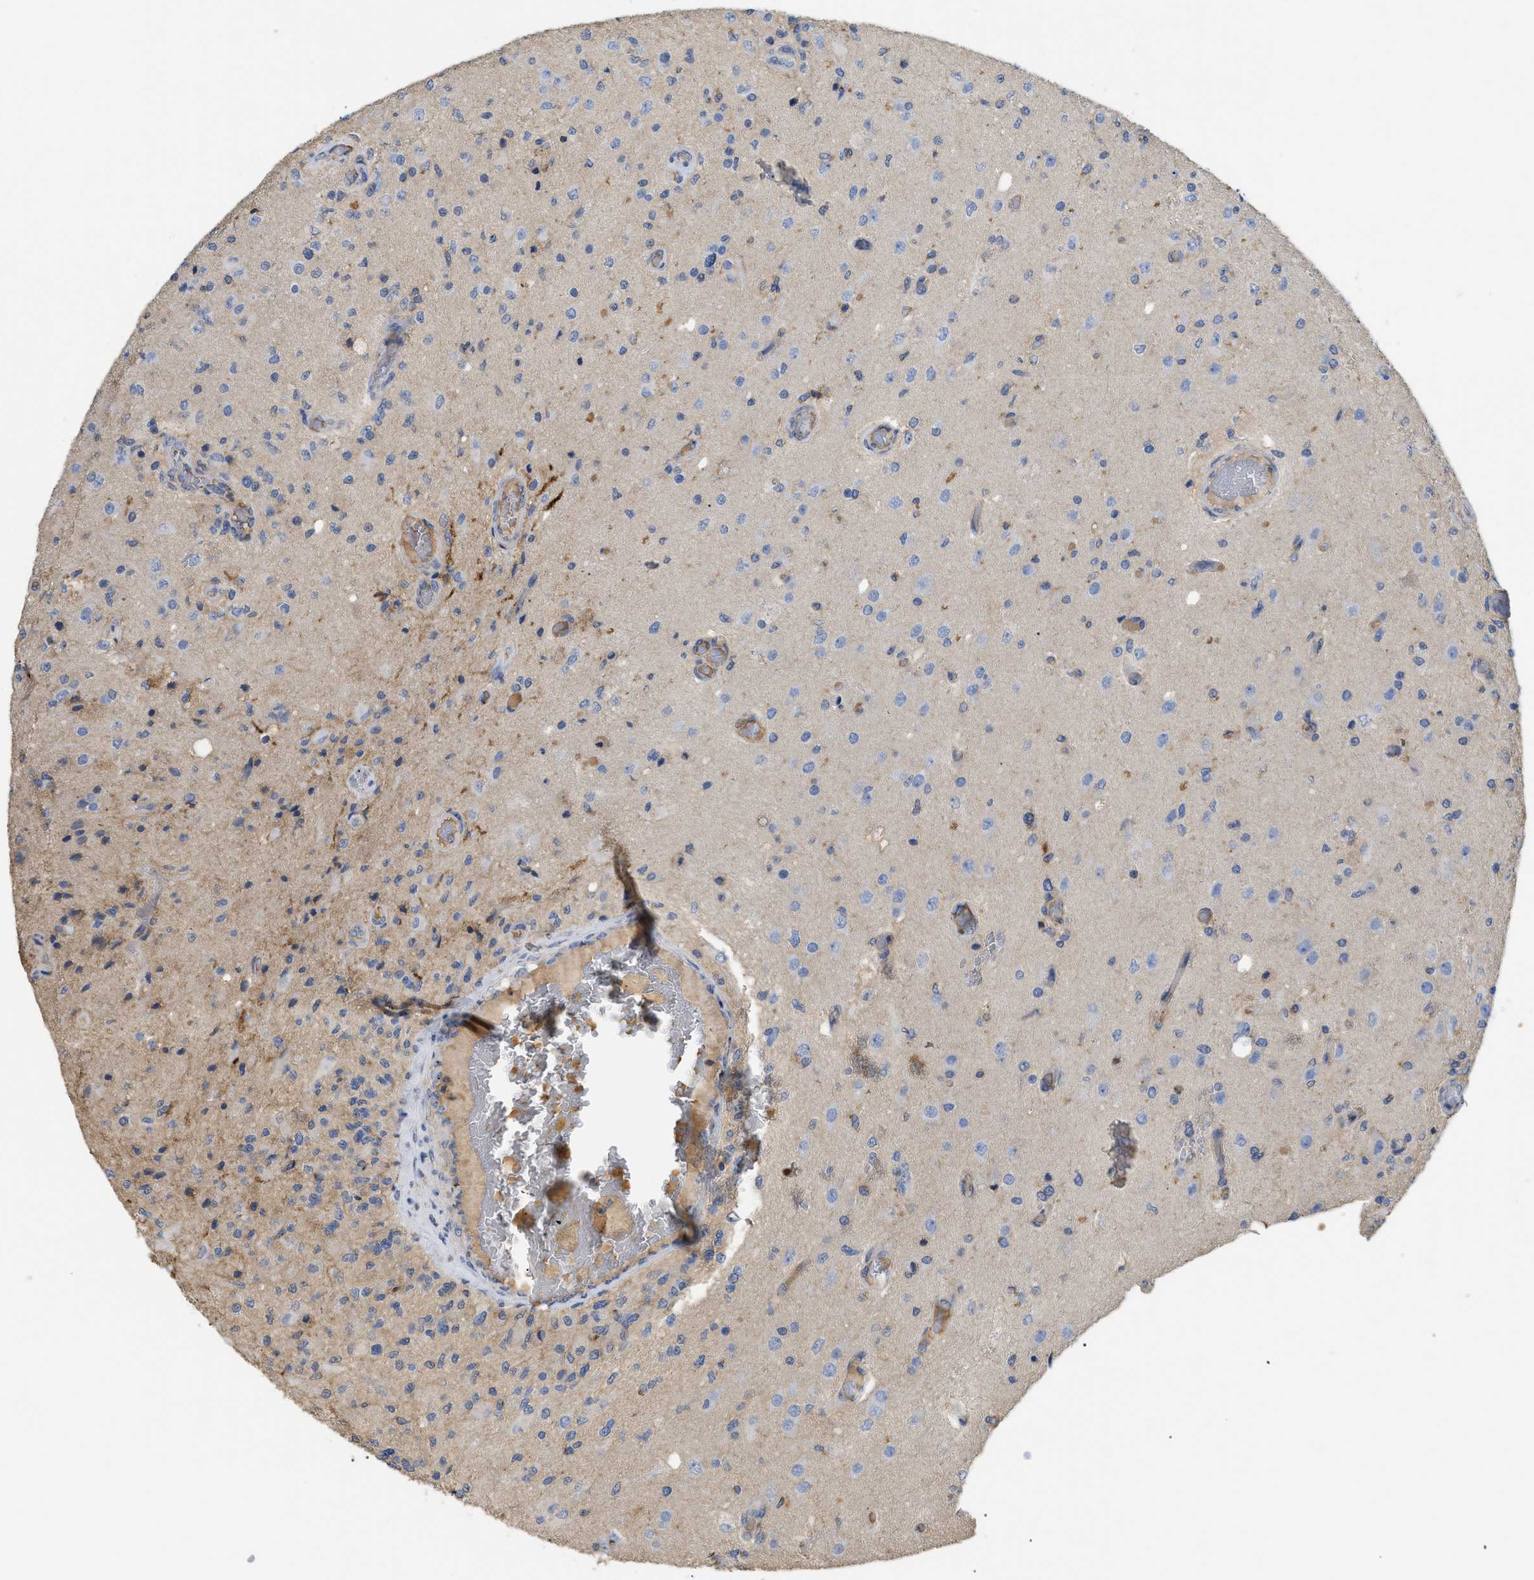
{"staining": {"intensity": "weak", "quantity": "<25%", "location": "cytoplasmic/membranous"}, "tissue": "glioma", "cell_type": "Tumor cells", "image_type": "cancer", "snomed": [{"axis": "morphology", "description": "Normal tissue, NOS"}, {"axis": "morphology", "description": "Glioma, malignant, High grade"}, {"axis": "topography", "description": "Cerebral cortex"}], "caption": "Tumor cells show no significant staining in glioma. (DAB immunohistochemistry with hematoxylin counter stain).", "gene": "ANXA4", "patient": {"sex": "male", "age": 77}}